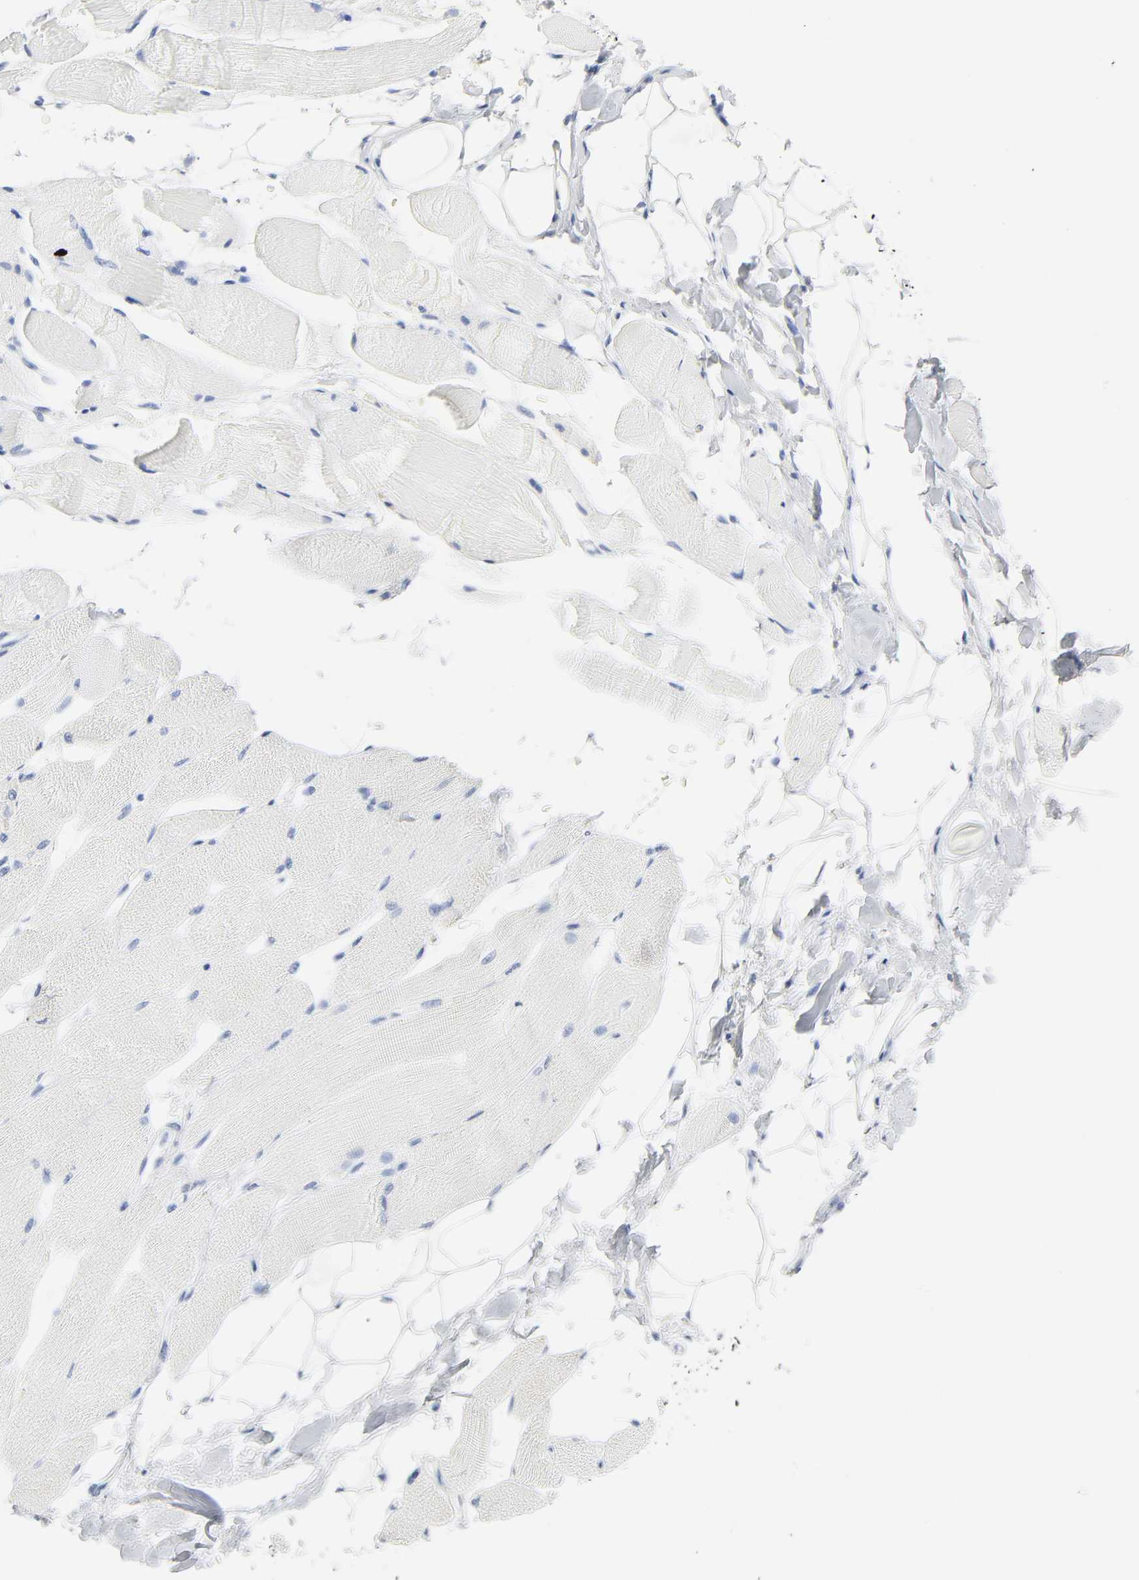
{"staining": {"intensity": "negative", "quantity": "none", "location": "none"}, "tissue": "skeletal muscle", "cell_type": "Myocytes", "image_type": "normal", "snomed": [{"axis": "morphology", "description": "Normal tissue, NOS"}, {"axis": "topography", "description": "Skeletal muscle"}, {"axis": "topography", "description": "Peripheral nerve tissue"}], "caption": "The histopathology image shows no staining of myocytes in unremarkable skeletal muscle. (Stains: DAB immunohistochemistry with hematoxylin counter stain, Microscopy: brightfield microscopy at high magnification).", "gene": "ACP3", "patient": {"sex": "female", "age": 84}}